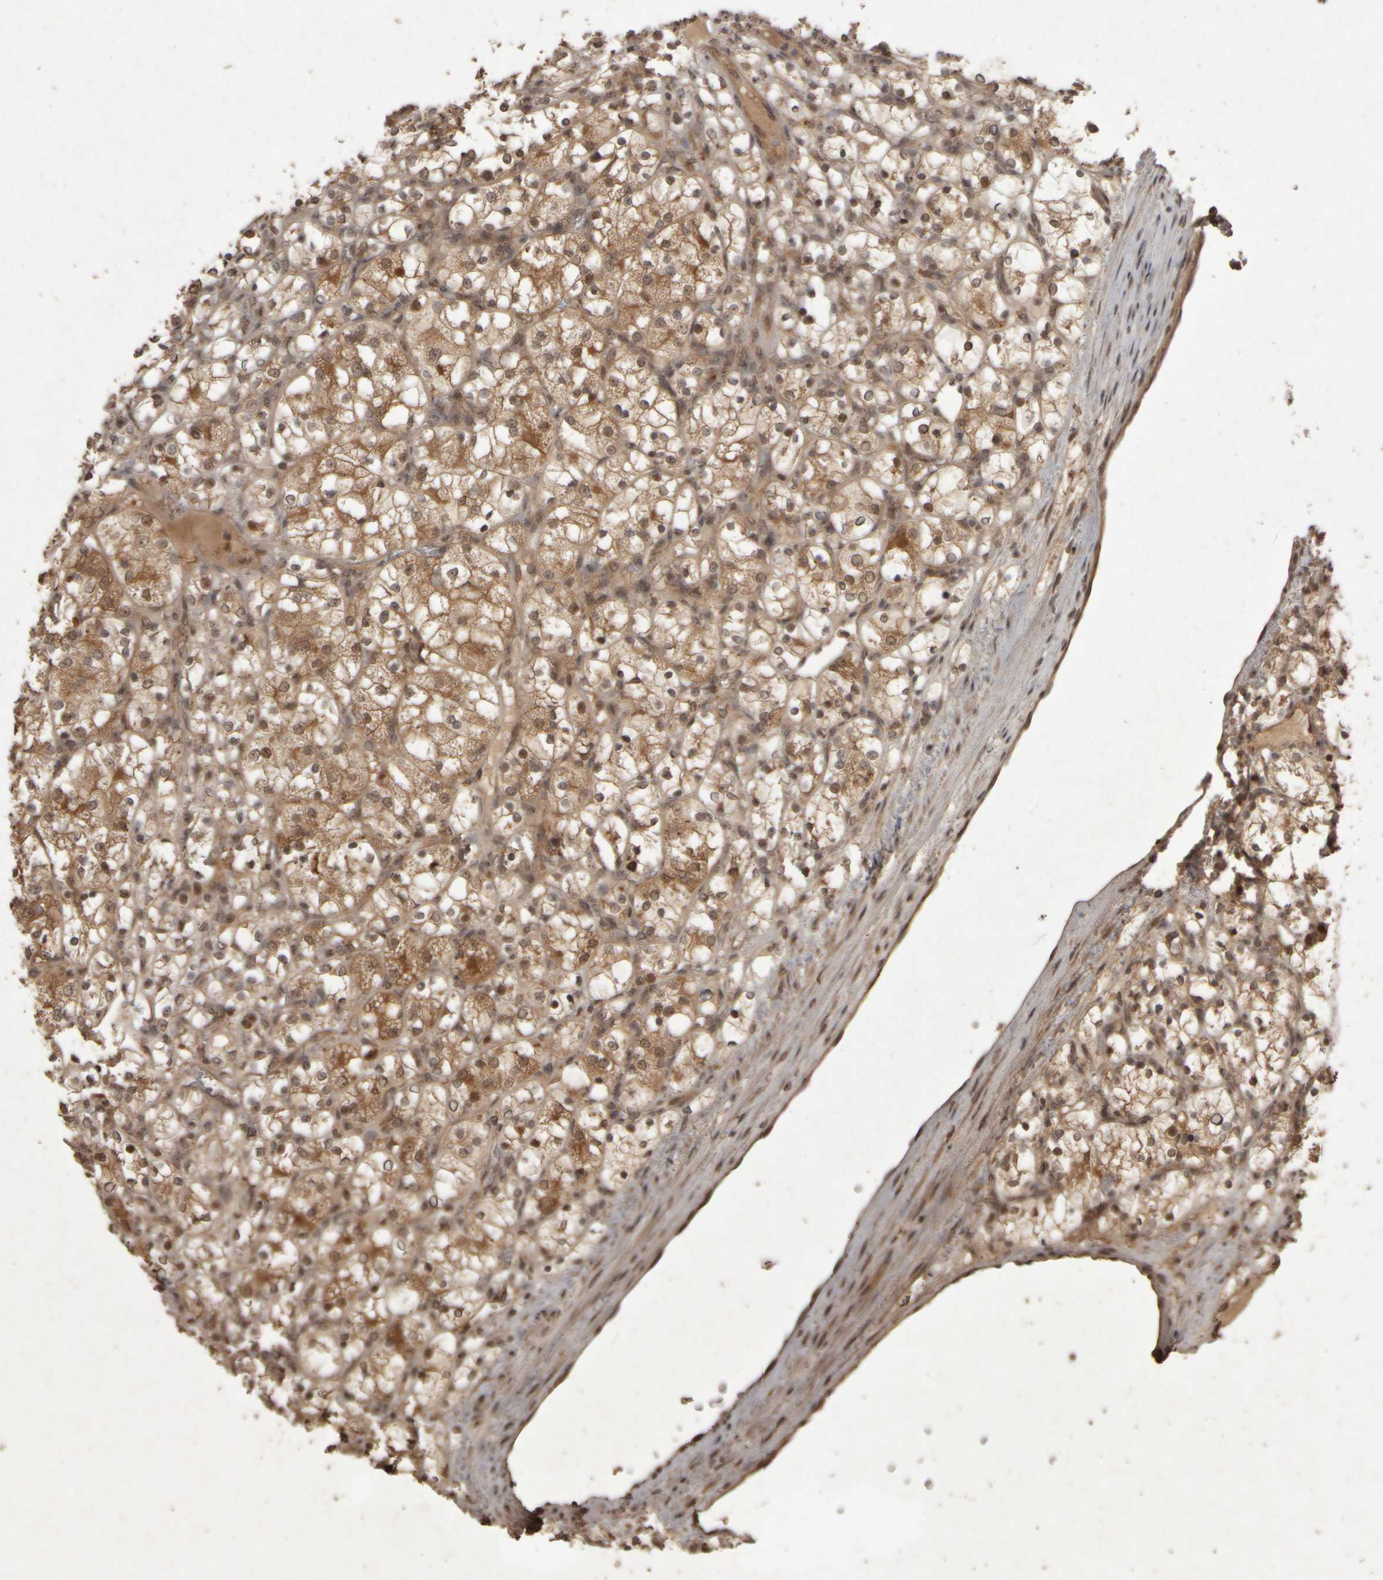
{"staining": {"intensity": "moderate", "quantity": ">75%", "location": "cytoplasmic/membranous,nuclear"}, "tissue": "renal cancer", "cell_type": "Tumor cells", "image_type": "cancer", "snomed": [{"axis": "morphology", "description": "Adenocarcinoma, NOS"}, {"axis": "topography", "description": "Kidney"}], "caption": "IHC image of adenocarcinoma (renal) stained for a protein (brown), which exhibits medium levels of moderate cytoplasmic/membranous and nuclear positivity in about >75% of tumor cells.", "gene": "ACO1", "patient": {"sex": "female", "age": 69}}